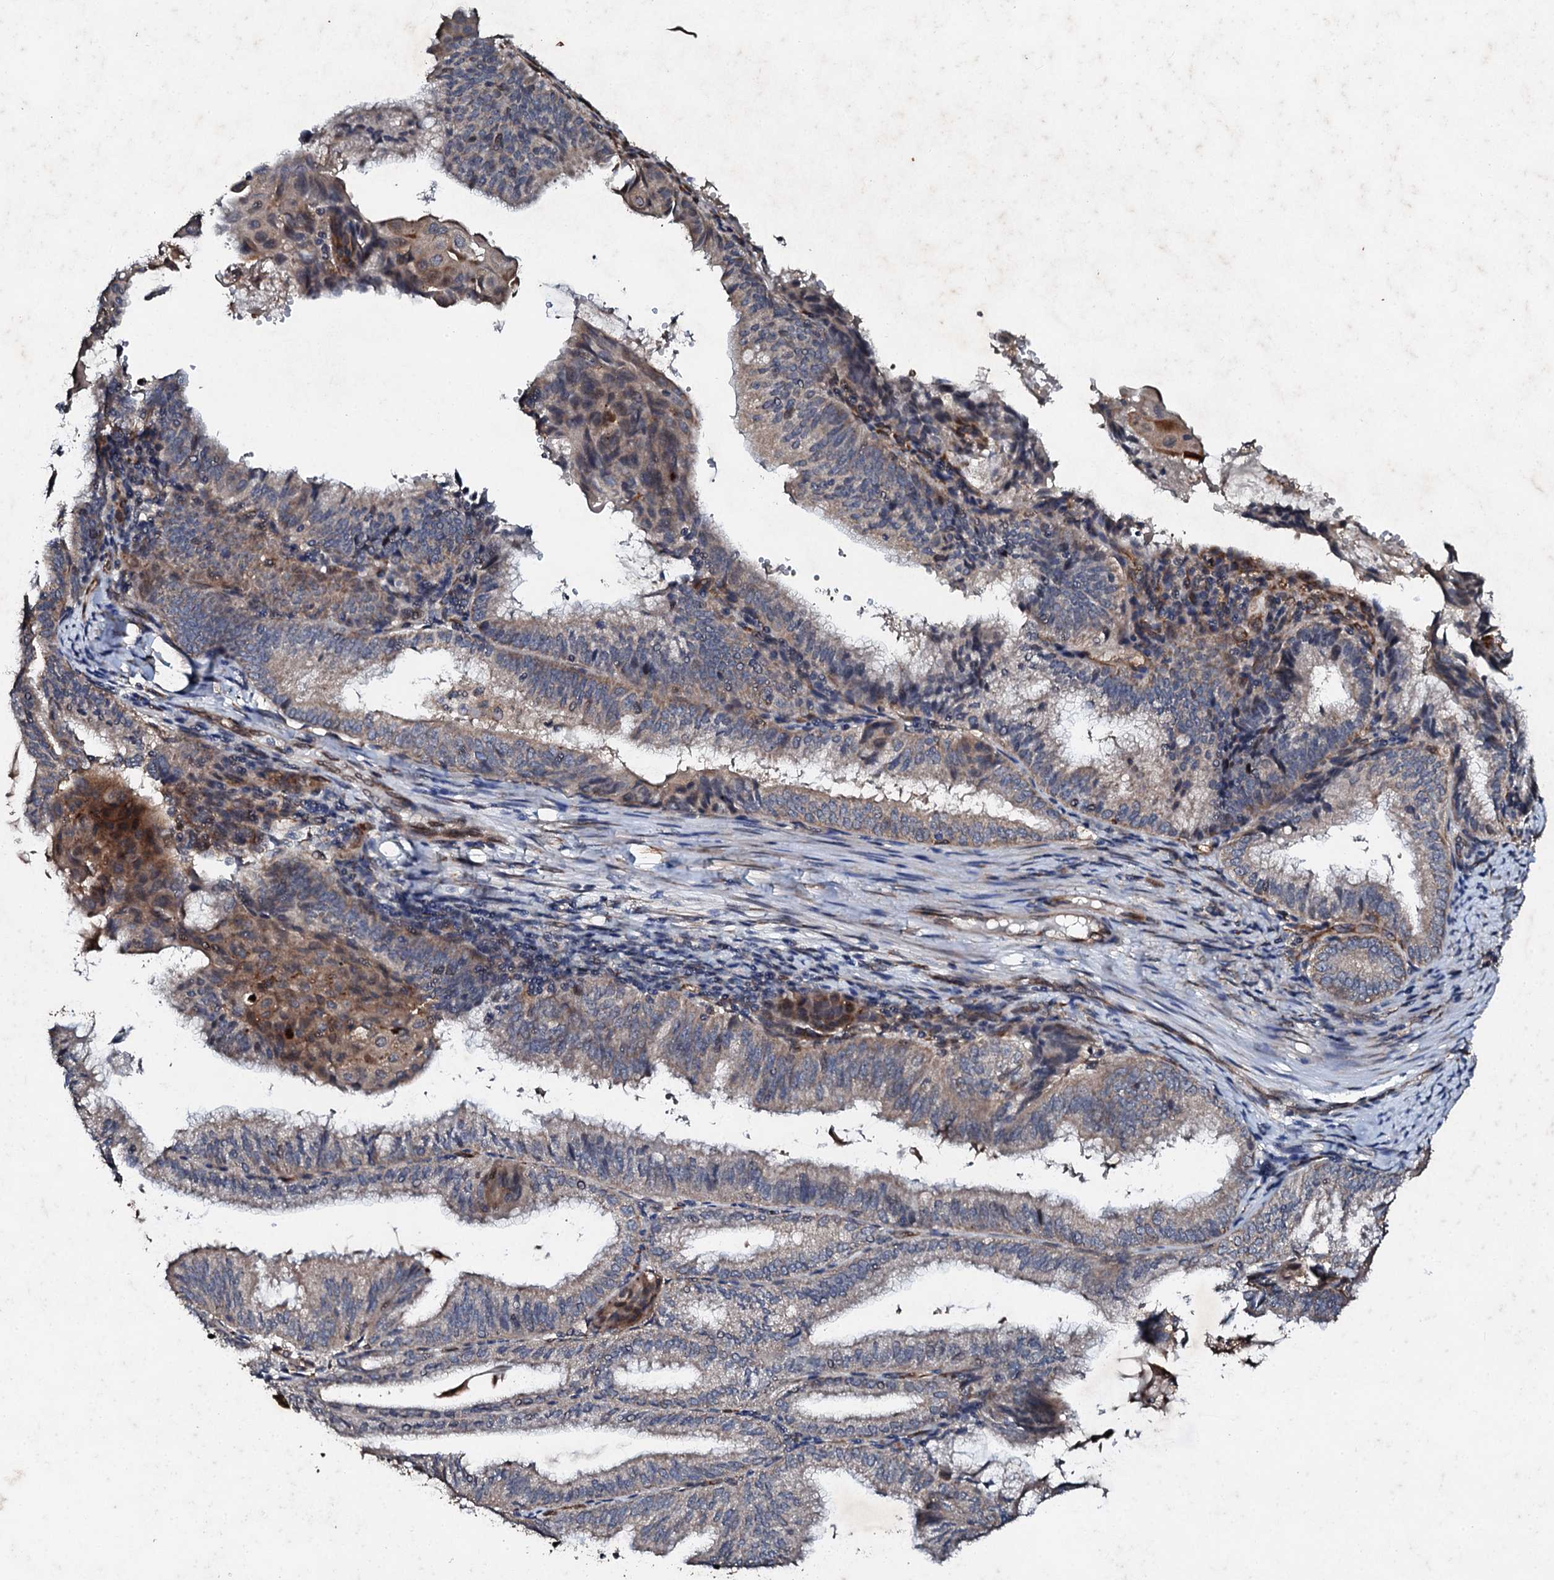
{"staining": {"intensity": "weak", "quantity": "<25%", "location": "cytoplasmic/membranous"}, "tissue": "endometrial cancer", "cell_type": "Tumor cells", "image_type": "cancer", "snomed": [{"axis": "morphology", "description": "Adenocarcinoma, NOS"}, {"axis": "topography", "description": "Endometrium"}], "caption": "A high-resolution image shows immunohistochemistry staining of endometrial adenocarcinoma, which displays no significant positivity in tumor cells.", "gene": "ADAMTS10", "patient": {"sex": "female", "age": 49}}